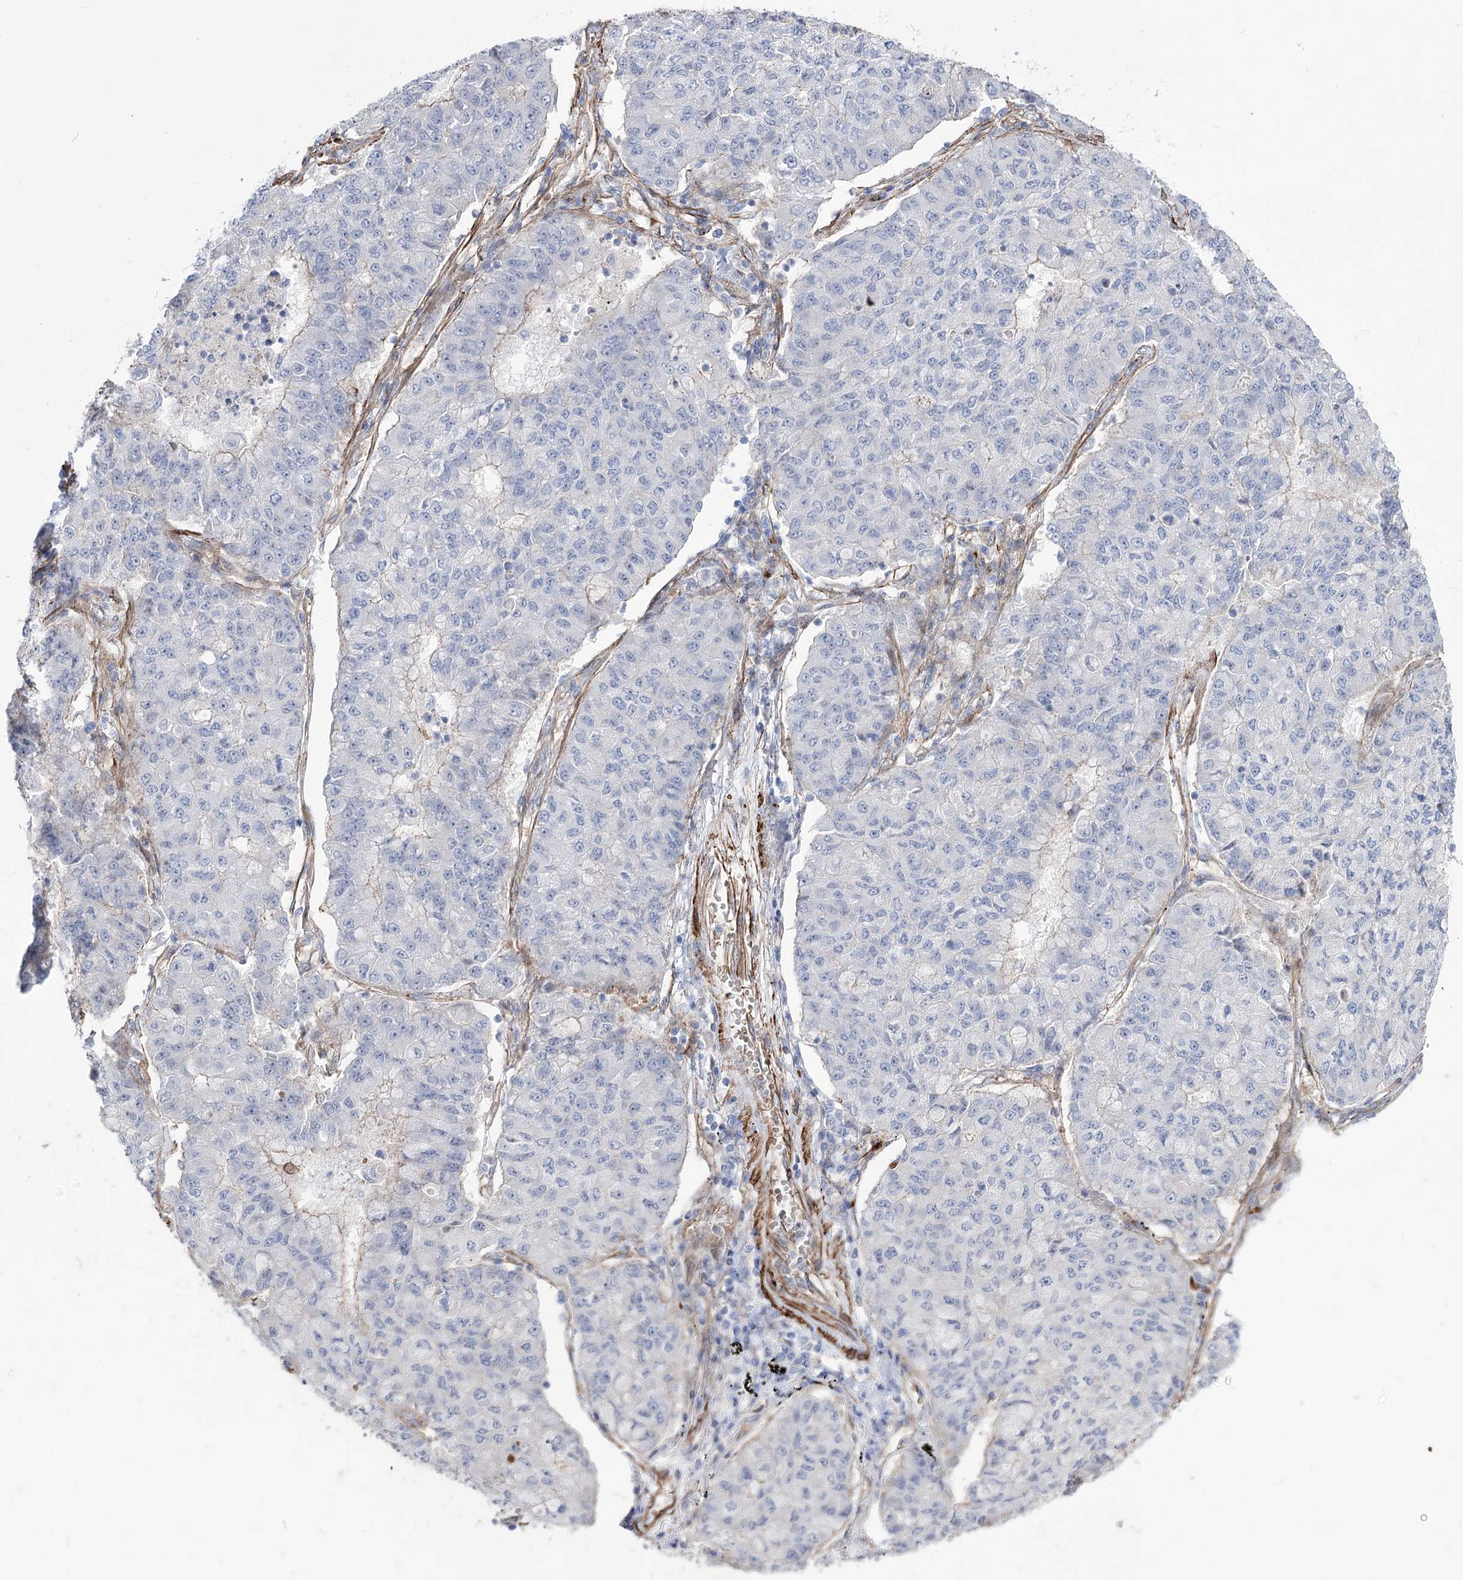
{"staining": {"intensity": "negative", "quantity": "none", "location": "none"}, "tissue": "lung cancer", "cell_type": "Tumor cells", "image_type": "cancer", "snomed": [{"axis": "morphology", "description": "Squamous cell carcinoma, NOS"}, {"axis": "topography", "description": "Lung"}], "caption": "IHC histopathology image of neoplastic tissue: lung cancer (squamous cell carcinoma) stained with DAB (3,3'-diaminobenzidine) reveals no significant protein staining in tumor cells.", "gene": "ARHGAP20", "patient": {"sex": "male", "age": 74}}